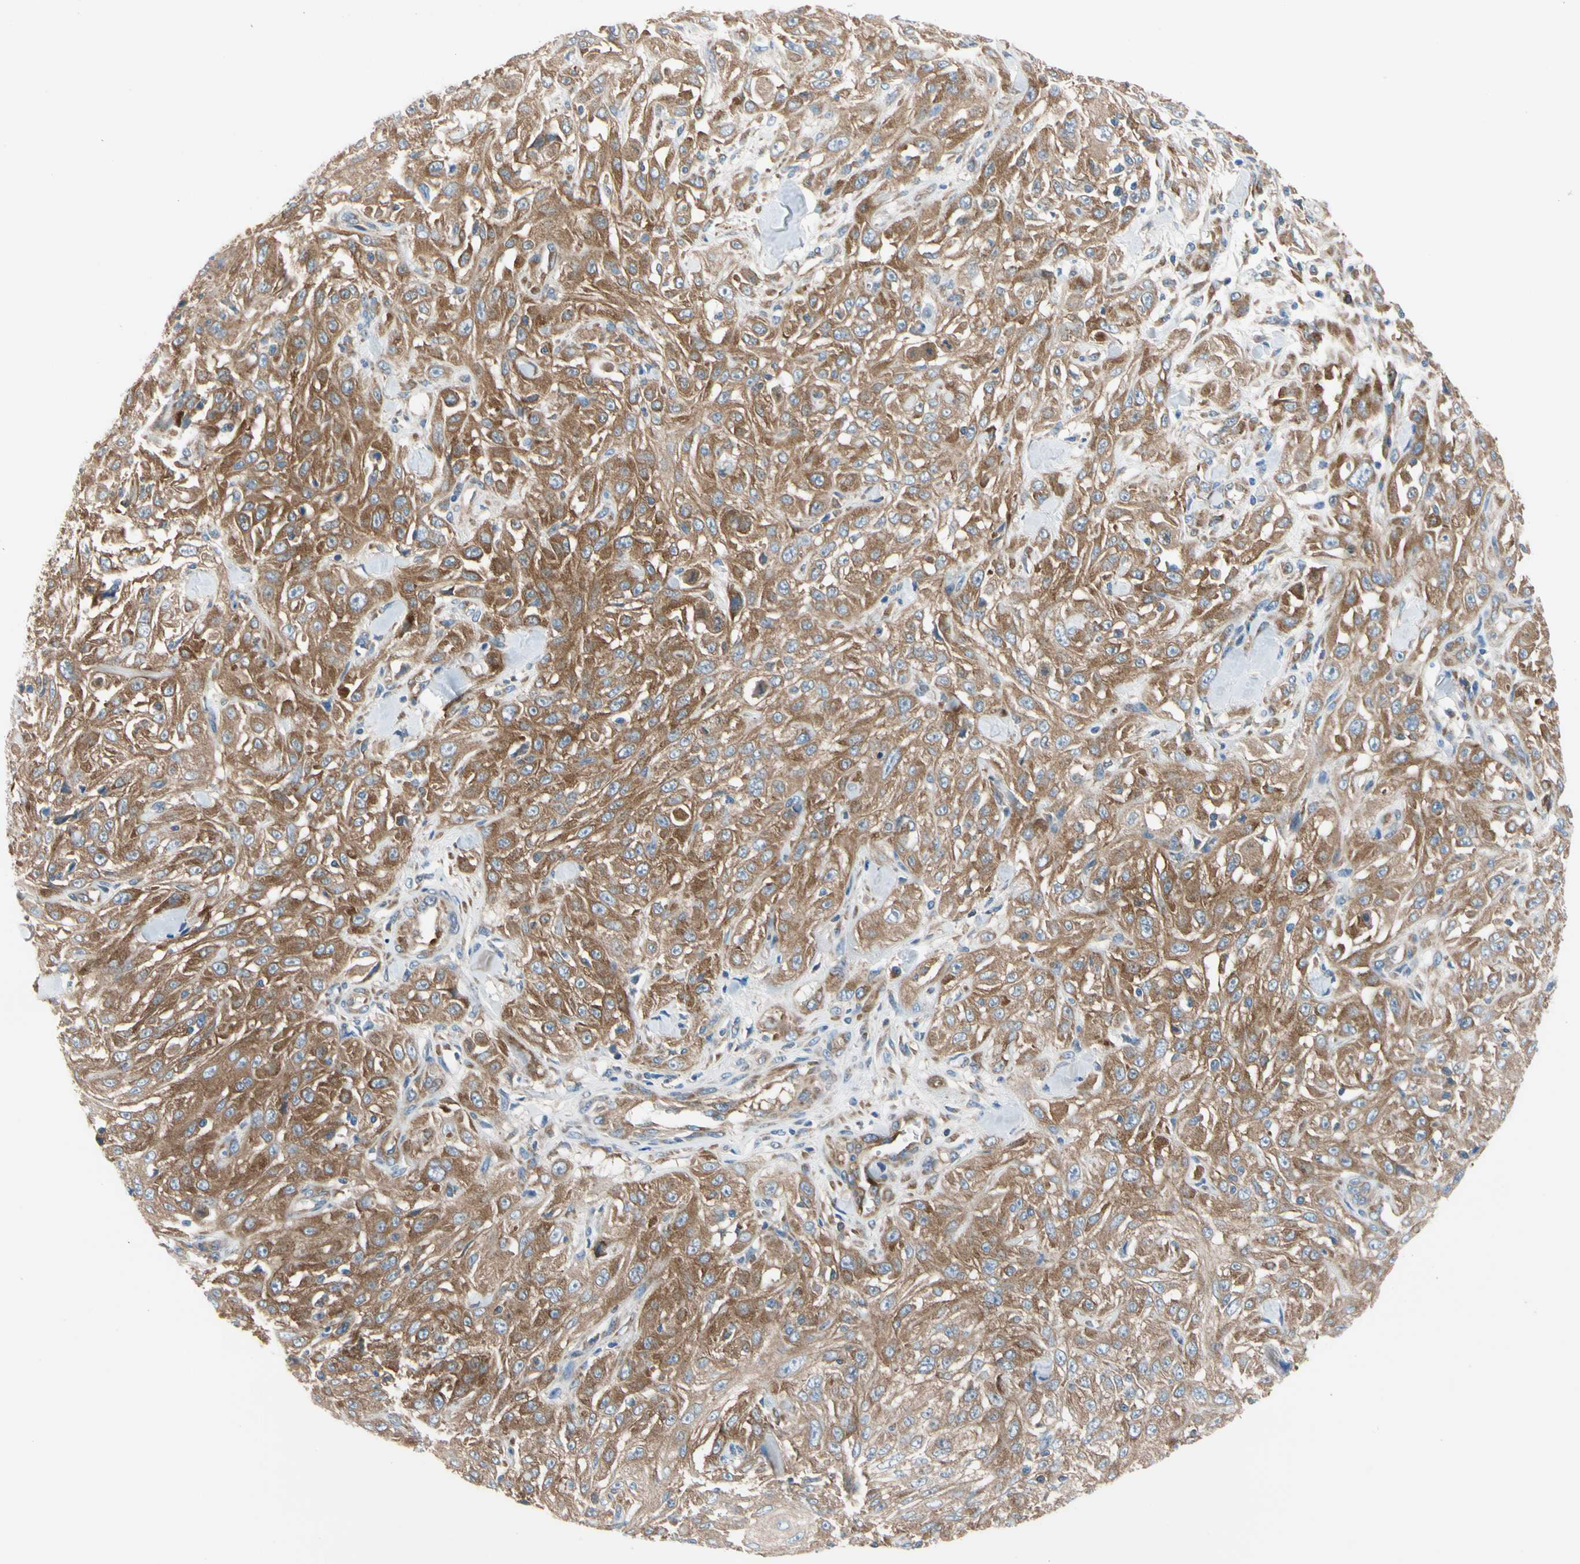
{"staining": {"intensity": "strong", "quantity": ">75%", "location": "cytoplasmic/membranous"}, "tissue": "skin cancer", "cell_type": "Tumor cells", "image_type": "cancer", "snomed": [{"axis": "morphology", "description": "Squamous cell carcinoma, NOS"}, {"axis": "morphology", "description": "Squamous cell carcinoma, metastatic, NOS"}, {"axis": "topography", "description": "Skin"}, {"axis": "topography", "description": "Lymph node"}], "caption": "Immunohistochemical staining of human squamous cell carcinoma (skin) shows high levels of strong cytoplasmic/membranous staining in approximately >75% of tumor cells.", "gene": "GPHN", "patient": {"sex": "male", "age": 75}}